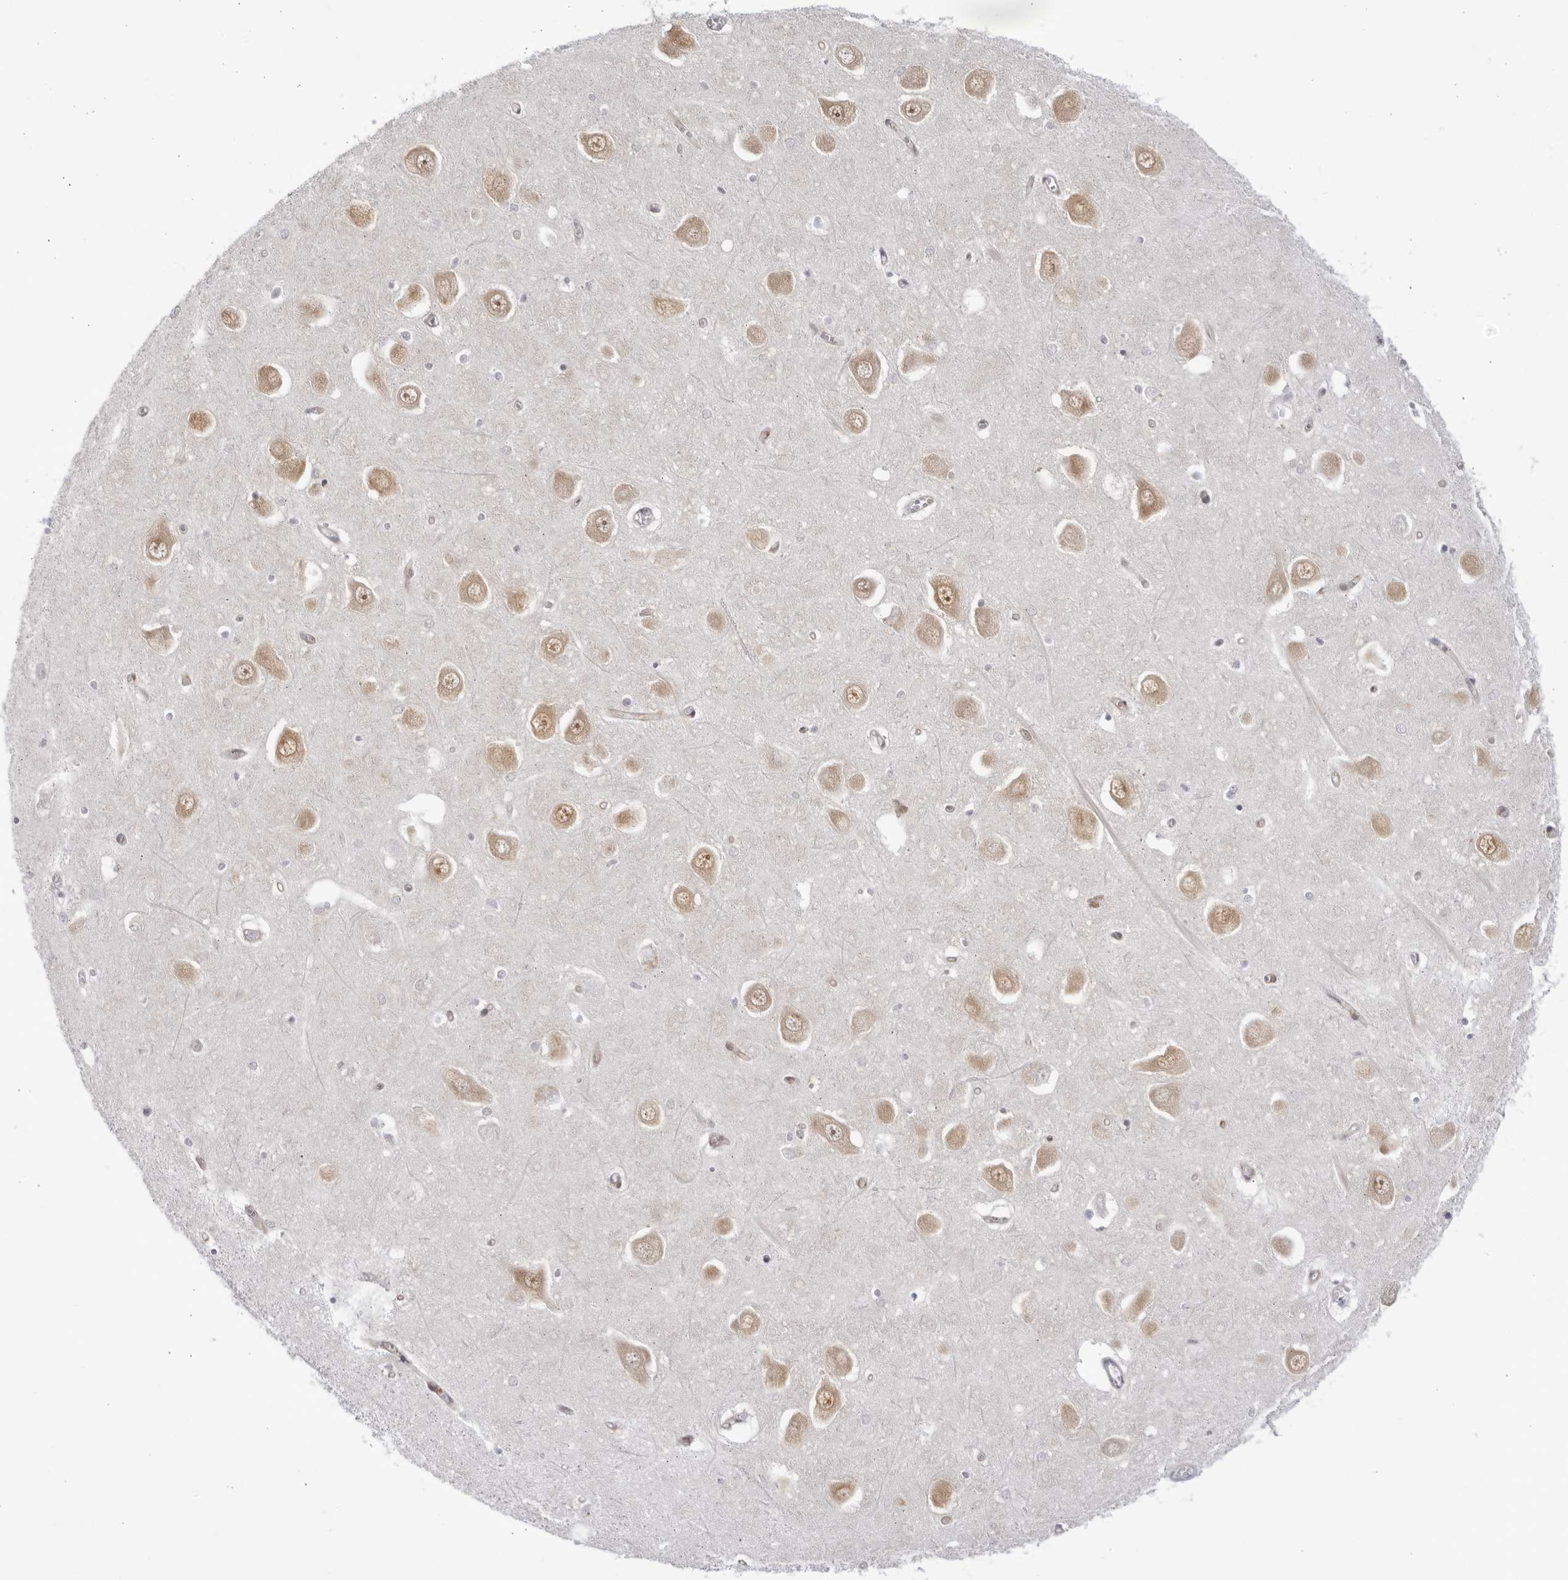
{"staining": {"intensity": "negative", "quantity": "none", "location": "none"}, "tissue": "hippocampus", "cell_type": "Glial cells", "image_type": "normal", "snomed": [{"axis": "morphology", "description": "Normal tissue, NOS"}, {"axis": "topography", "description": "Hippocampus"}], "caption": "The histopathology image displays no significant expression in glial cells of hippocampus. (Brightfield microscopy of DAB (3,3'-diaminobenzidine) immunohistochemistry at high magnification).", "gene": "CNBD1", "patient": {"sex": "male", "age": 70}}